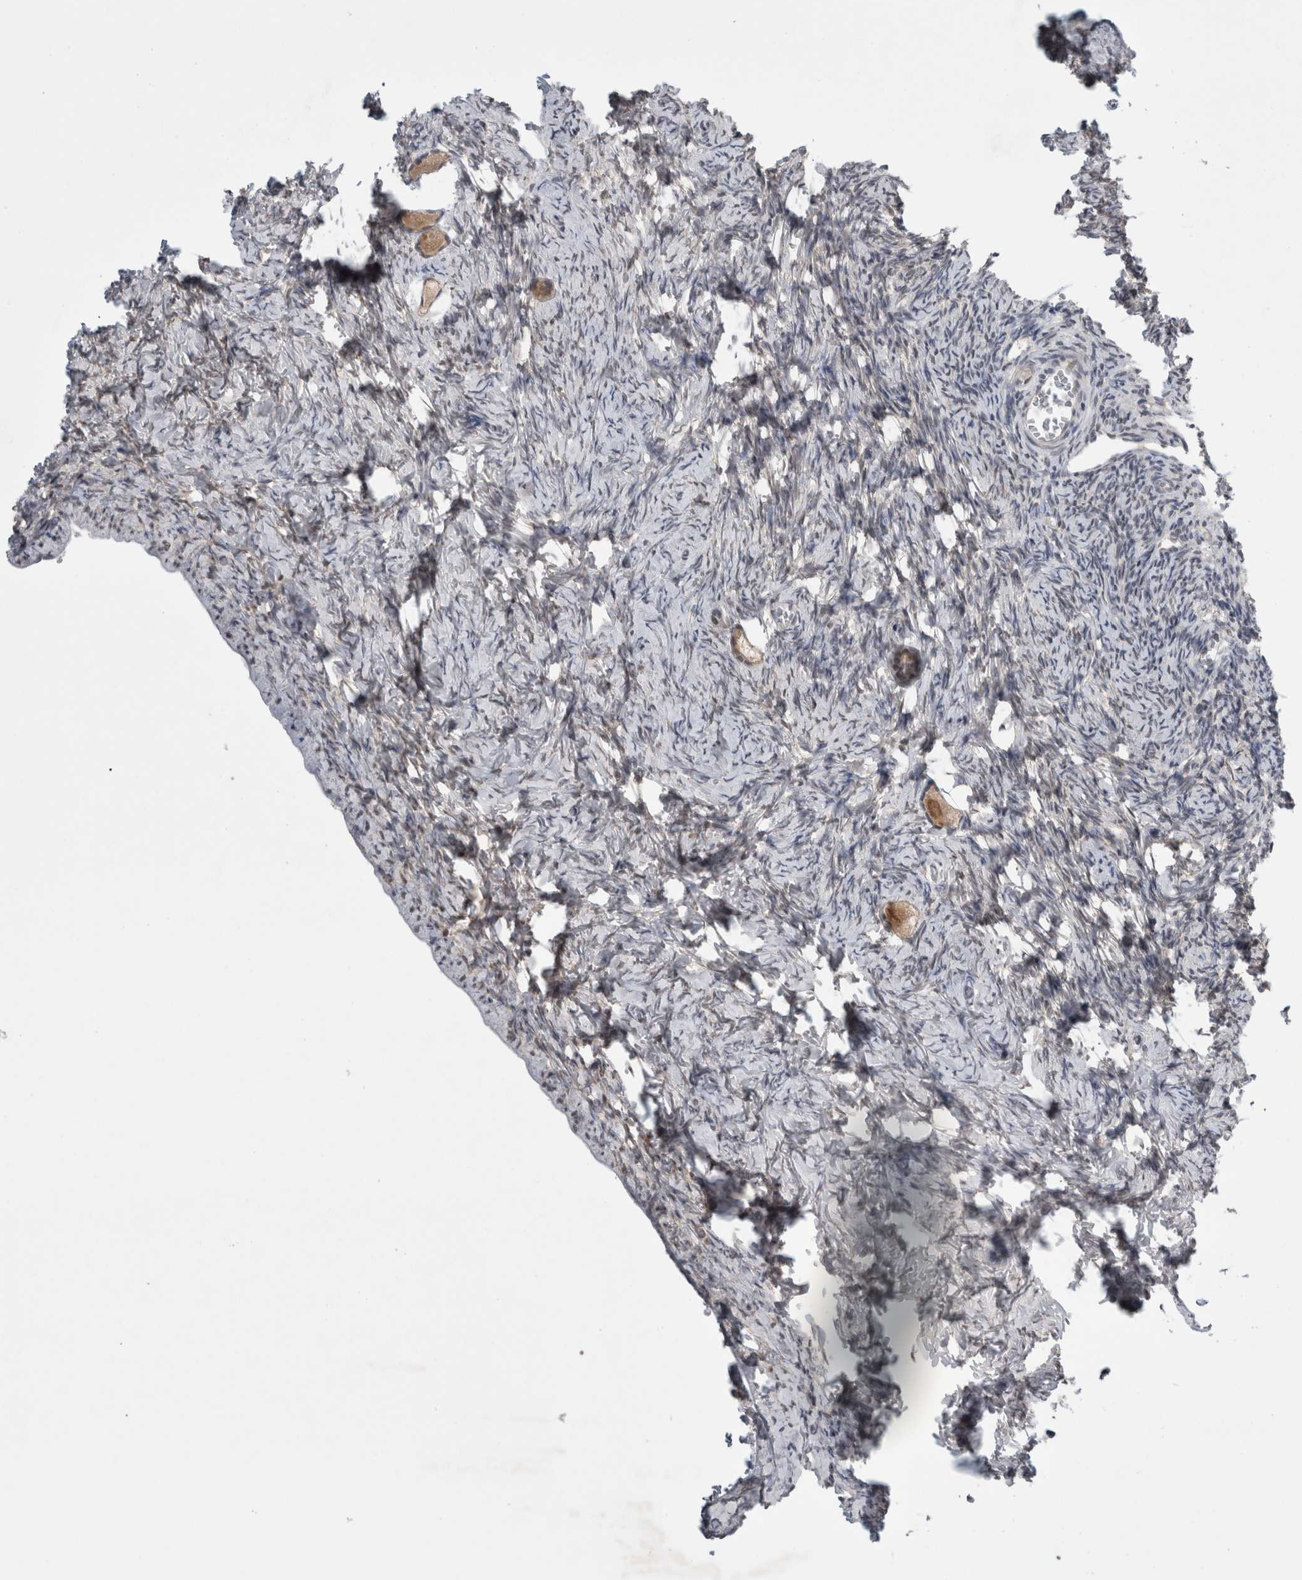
{"staining": {"intensity": "moderate", "quantity": ">75%", "location": "cytoplasmic/membranous,nuclear"}, "tissue": "ovary", "cell_type": "Follicle cells", "image_type": "normal", "snomed": [{"axis": "morphology", "description": "Normal tissue, NOS"}, {"axis": "topography", "description": "Ovary"}], "caption": "This histopathology image demonstrates normal ovary stained with IHC to label a protein in brown. The cytoplasmic/membranous,nuclear of follicle cells show moderate positivity for the protein. Nuclei are counter-stained blue.", "gene": "ZNF341", "patient": {"sex": "female", "age": 27}}